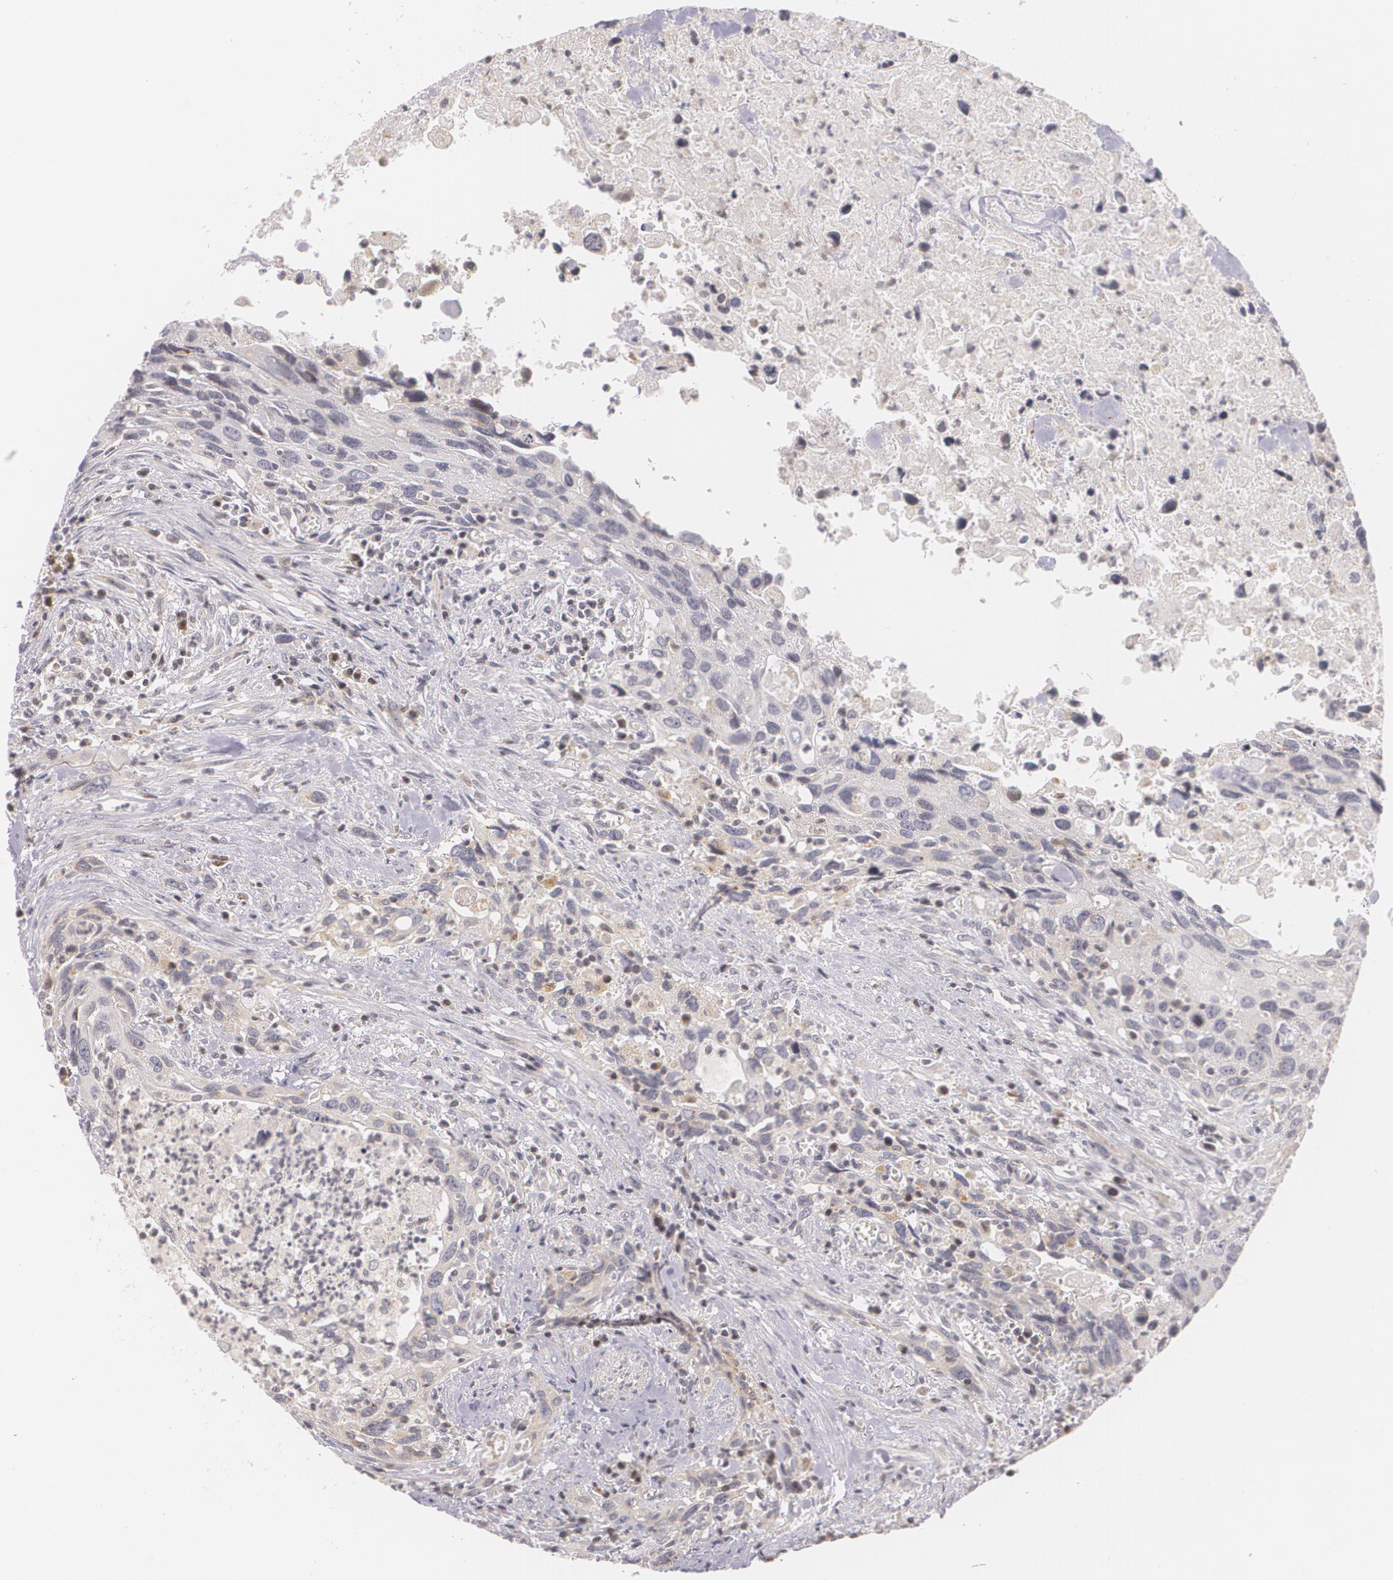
{"staining": {"intensity": "weak", "quantity": "<25%", "location": "cytoplasmic/membranous"}, "tissue": "urothelial cancer", "cell_type": "Tumor cells", "image_type": "cancer", "snomed": [{"axis": "morphology", "description": "Urothelial carcinoma, High grade"}, {"axis": "topography", "description": "Urinary bladder"}], "caption": "DAB immunohistochemical staining of urothelial cancer demonstrates no significant expression in tumor cells.", "gene": "VAV3", "patient": {"sex": "male", "age": 71}}